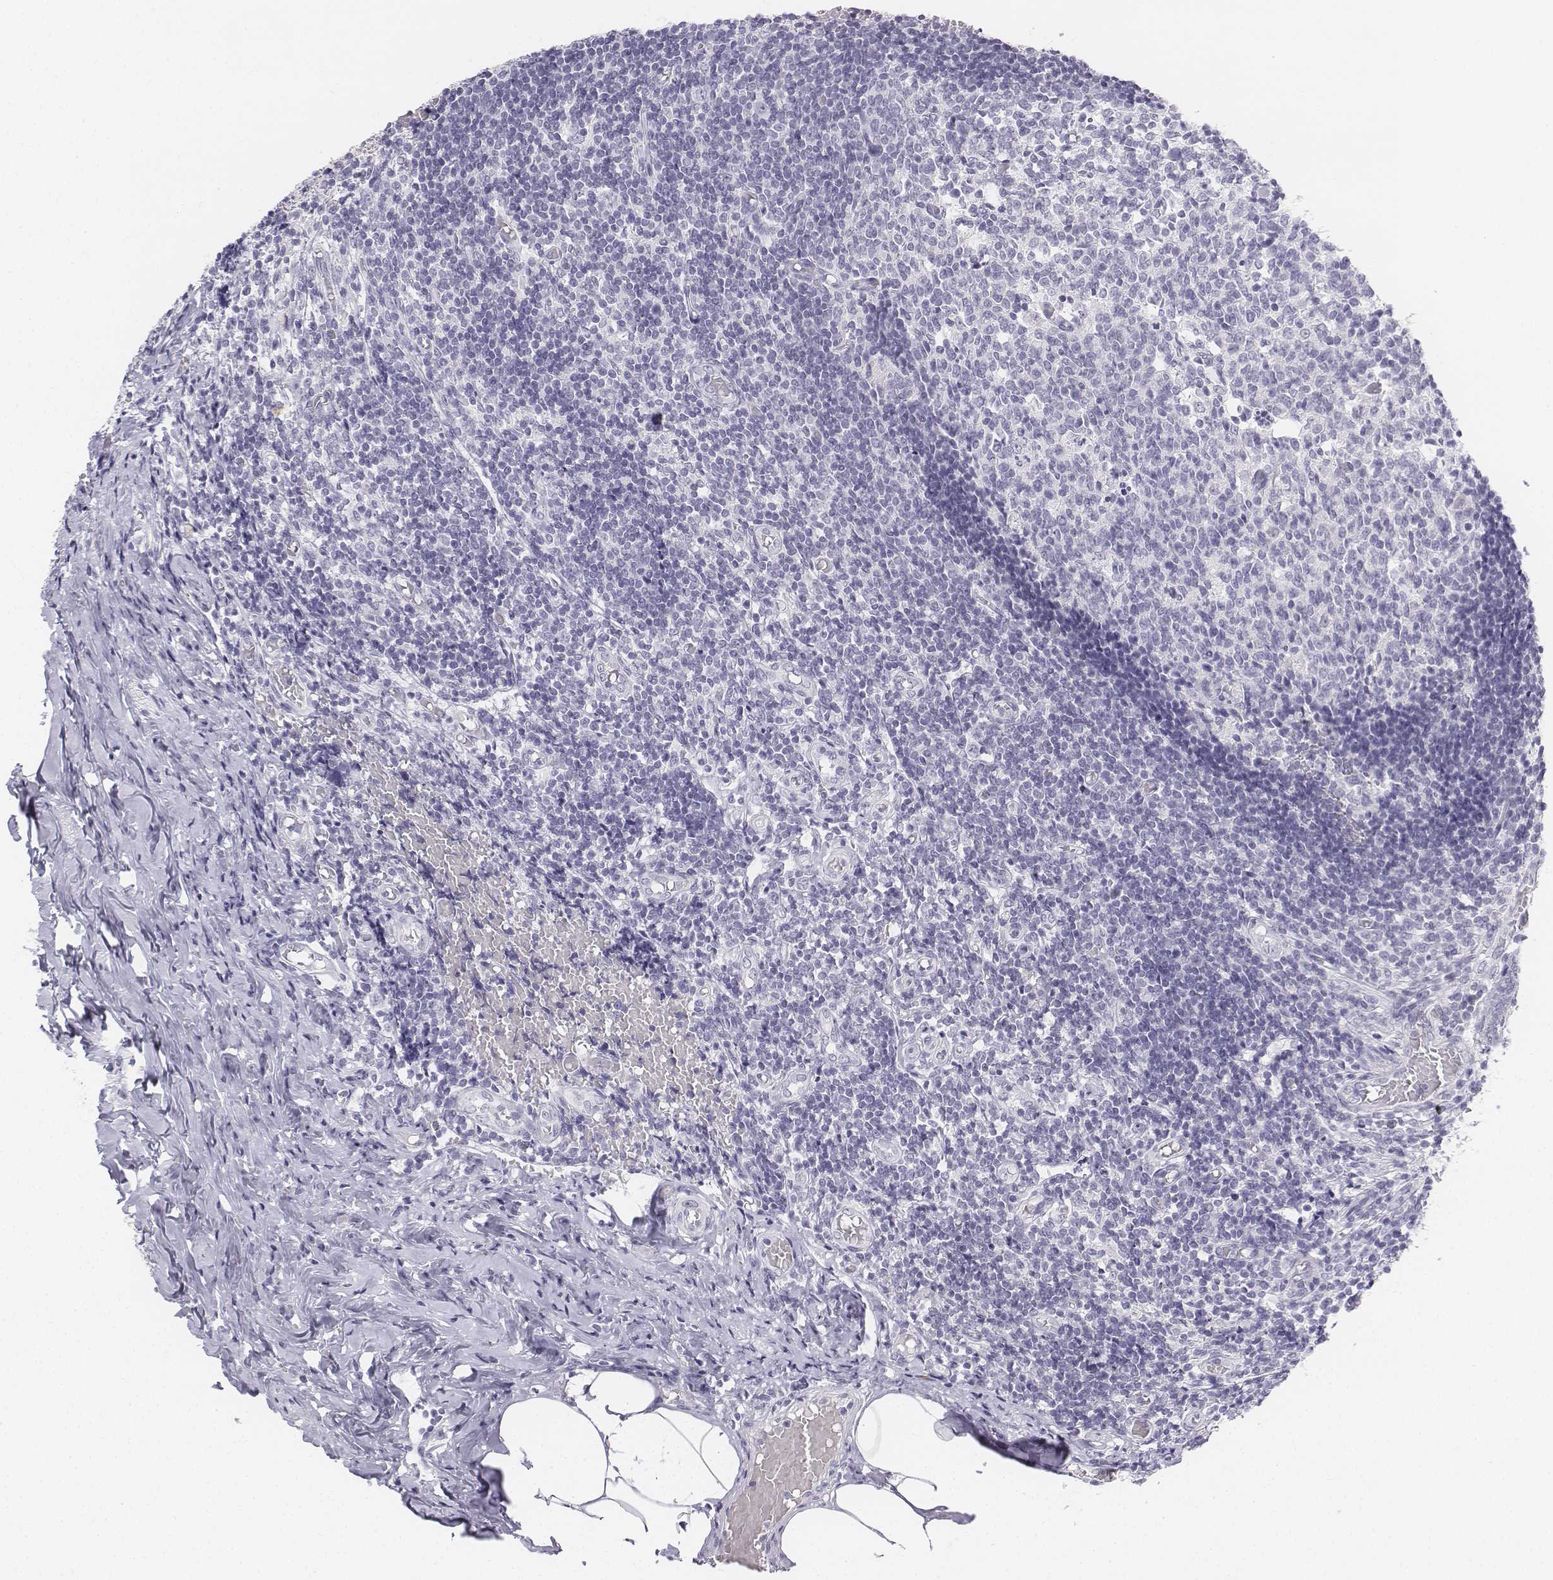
{"staining": {"intensity": "negative", "quantity": "none", "location": "none"}, "tissue": "appendix", "cell_type": "Glandular cells", "image_type": "normal", "snomed": [{"axis": "morphology", "description": "Normal tissue, NOS"}, {"axis": "topography", "description": "Appendix"}], "caption": "Glandular cells are negative for protein expression in normal human appendix. The staining is performed using DAB brown chromogen with nuclei counter-stained in using hematoxylin.", "gene": "UCN2", "patient": {"sex": "female", "age": 32}}